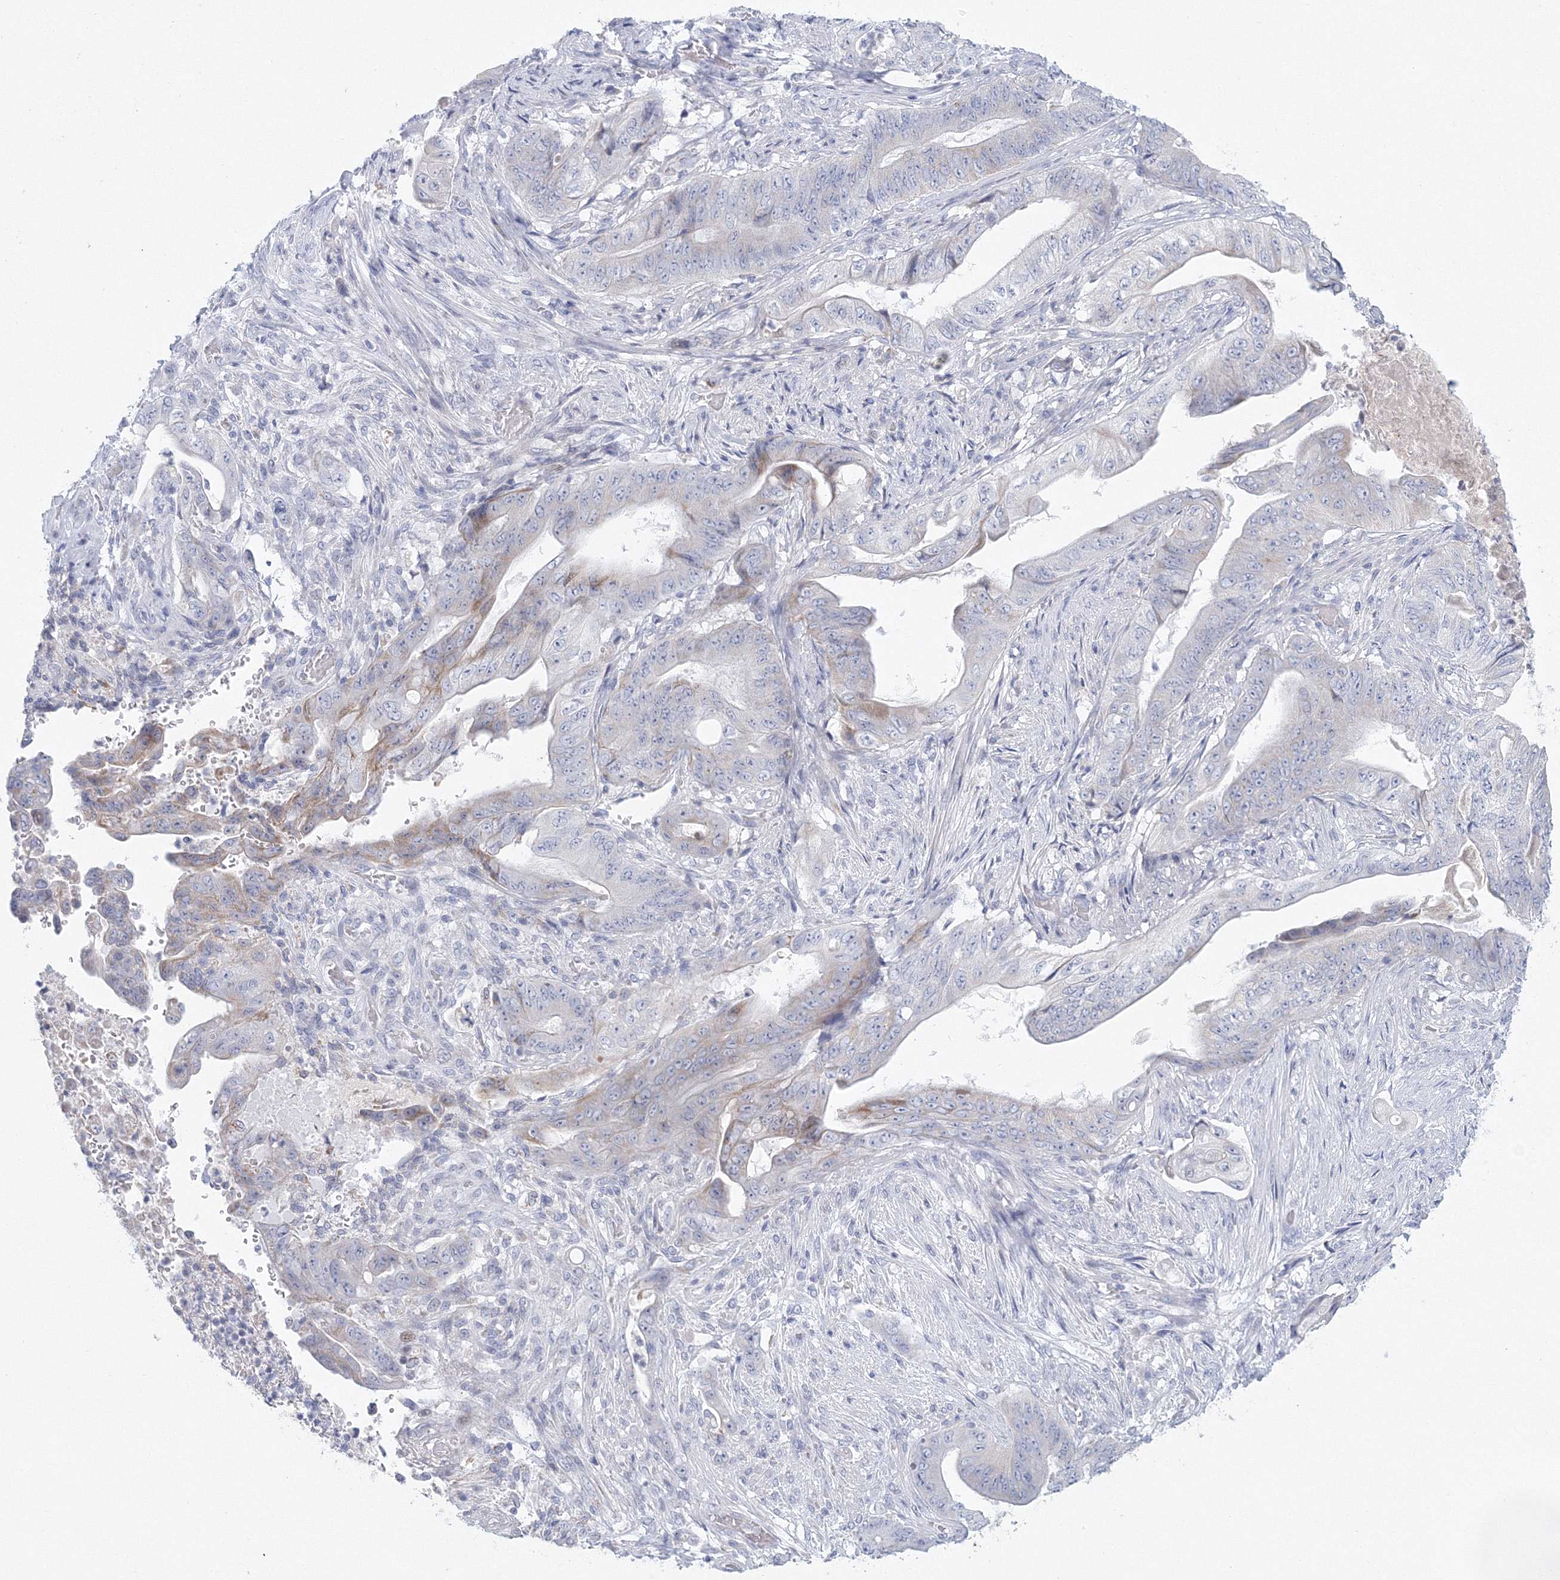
{"staining": {"intensity": "negative", "quantity": "none", "location": "none"}, "tissue": "stomach cancer", "cell_type": "Tumor cells", "image_type": "cancer", "snomed": [{"axis": "morphology", "description": "Adenocarcinoma, NOS"}, {"axis": "topography", "description": "Stomach"}], "caption": "Micrograph shows no protein staining in tumor cells of stomach cancer (adenocarcinoma) tissue.", "gene": "NIPAL1", "patient": {"sex": "female", "age": 73}}